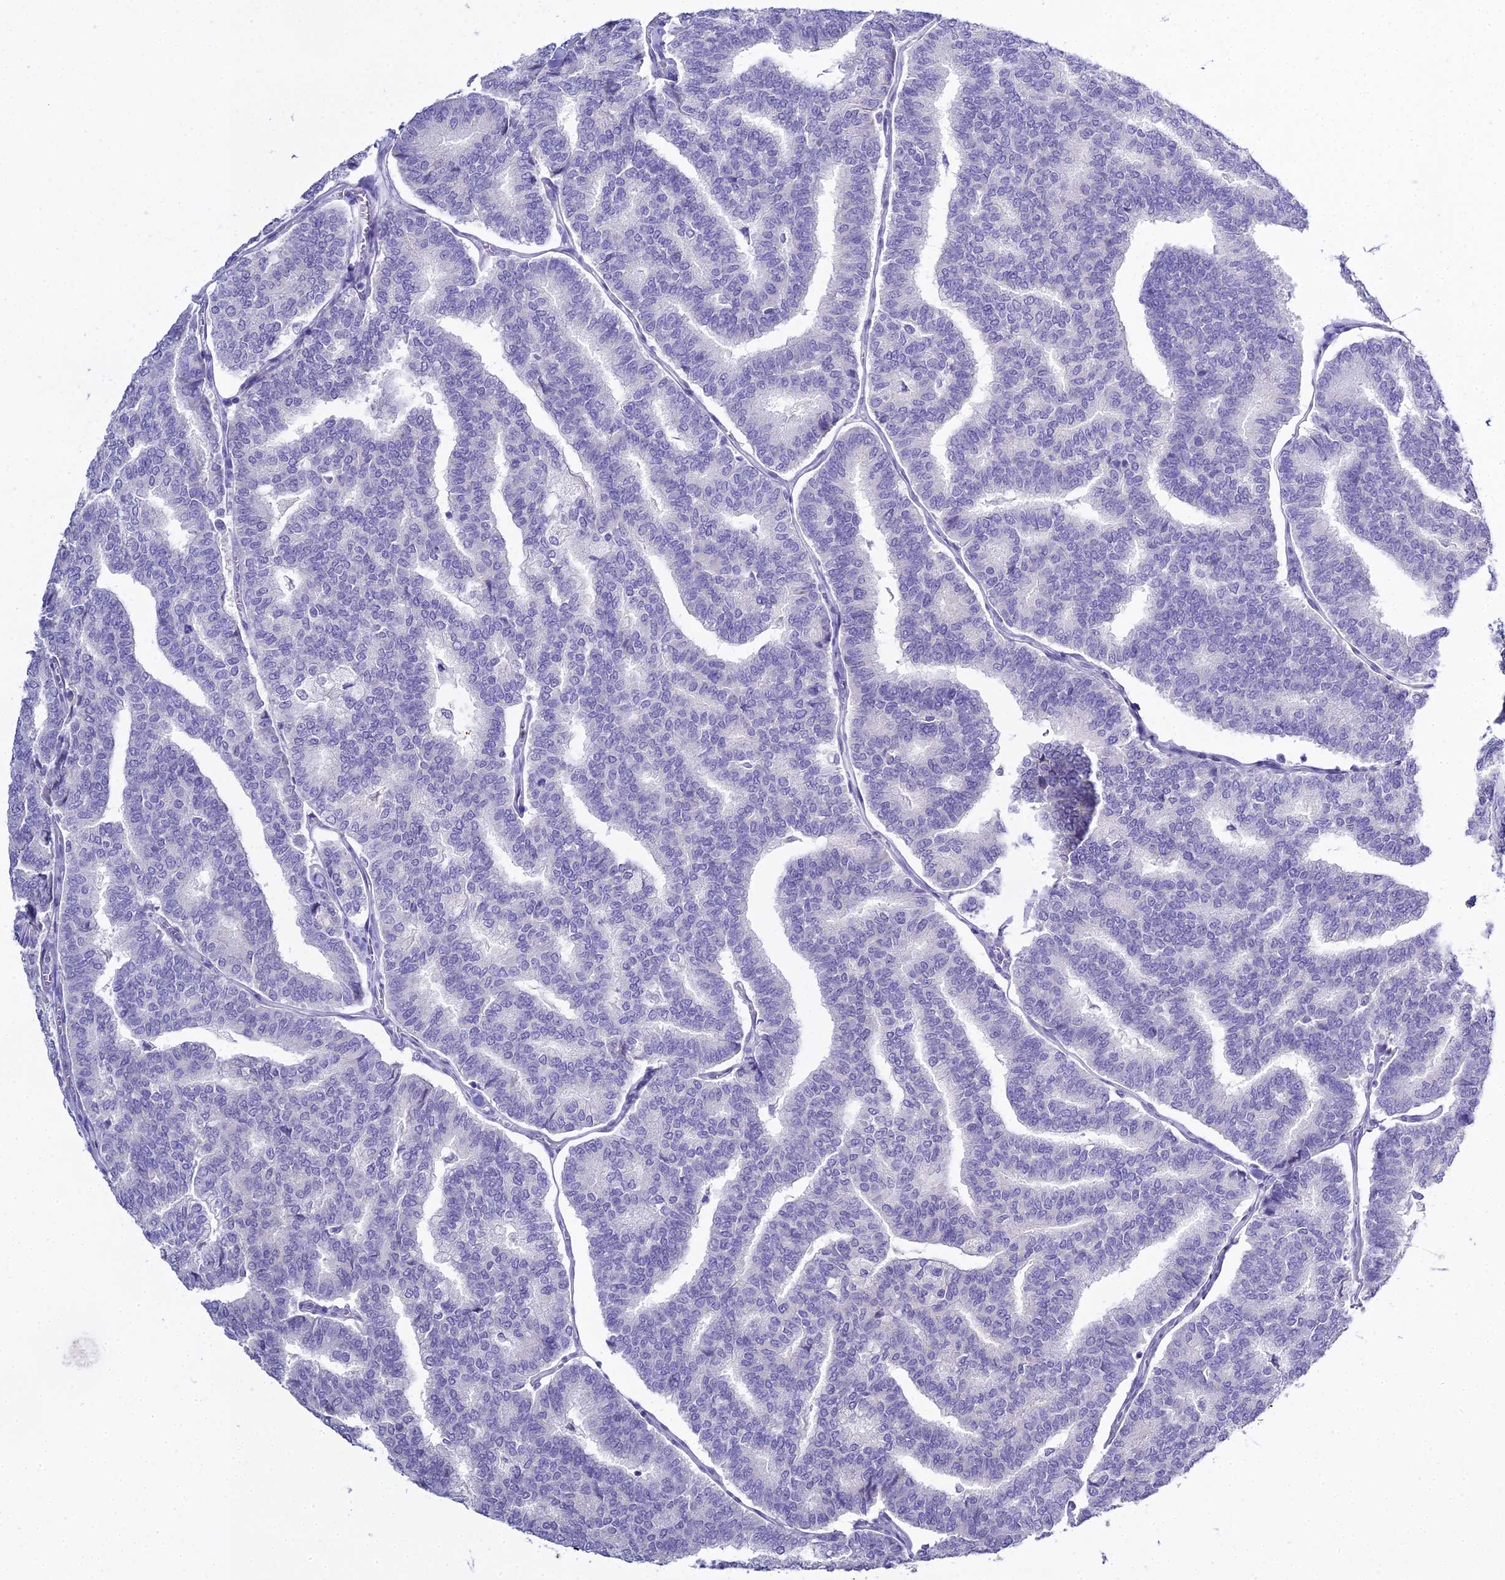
{"staining": {"intensity": "negative", "quantity": "none", "location": "none"}, "tissue": "thyroid cancer", "cell_type": "Tumor cells", "image_type": "cancer", "snomed": [{"axis": "morphology", "description": "Papillary adenocarcinoma, NOS"}, {"axis": "topography", "description": "Thyroid gland"}], "caption": "This image is of thyroid cancer (papillary adenocarcinoma) stained with IHC to label a protein in brown with the nuclei are counter-stained blue. There is no positivity in tumor cells.", "gene": "S100A7", "patient": {"sex": "female", "age": 35}}